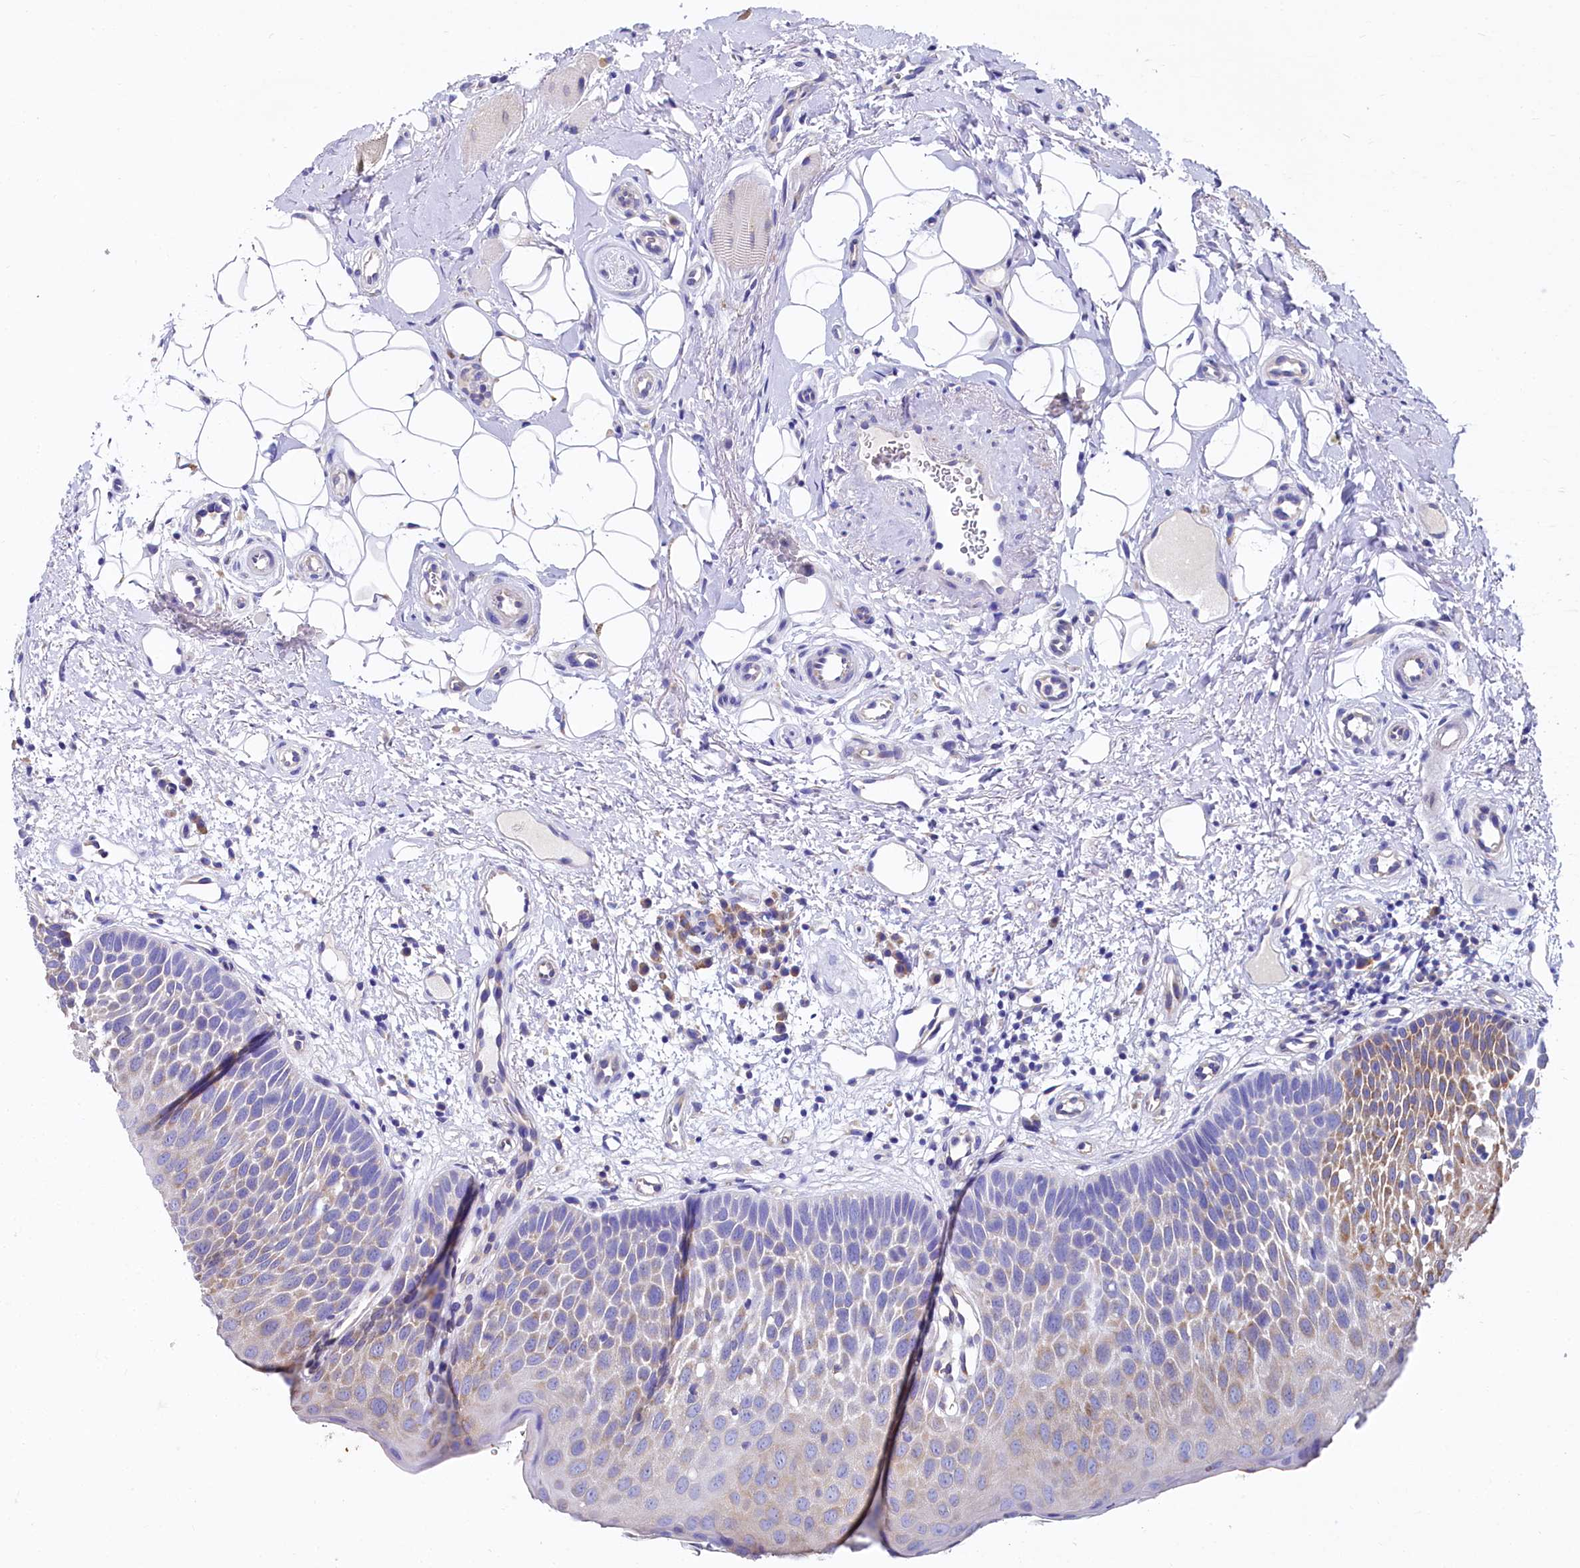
{"staining": {"intensity": "moderate", "quantity": "25%-75%", "location": "cytoplasmic/membranous"}, "tissue": "oral mucosa", "cell_type": "Squamous epithelial cells", "image_type": "normal", "snomed": [{"axis": "morphology", "description": "No evidence of malignacy"}, {"axis": "topography", "description": "Oral tissue"}, {"axis": "topography", "description": "Head-Neck"}], "caption": "Immunohistochemical staining of normal oral mucosa shows moderate cytoplasmic/membranous protein positivity in approximately 25%-75% of squamous epithelial cells. (Brightfield microscopy of DAB IHC at high magnification).", "gene": "QARS1", "patient": {"sex": "male", "age": 68}}